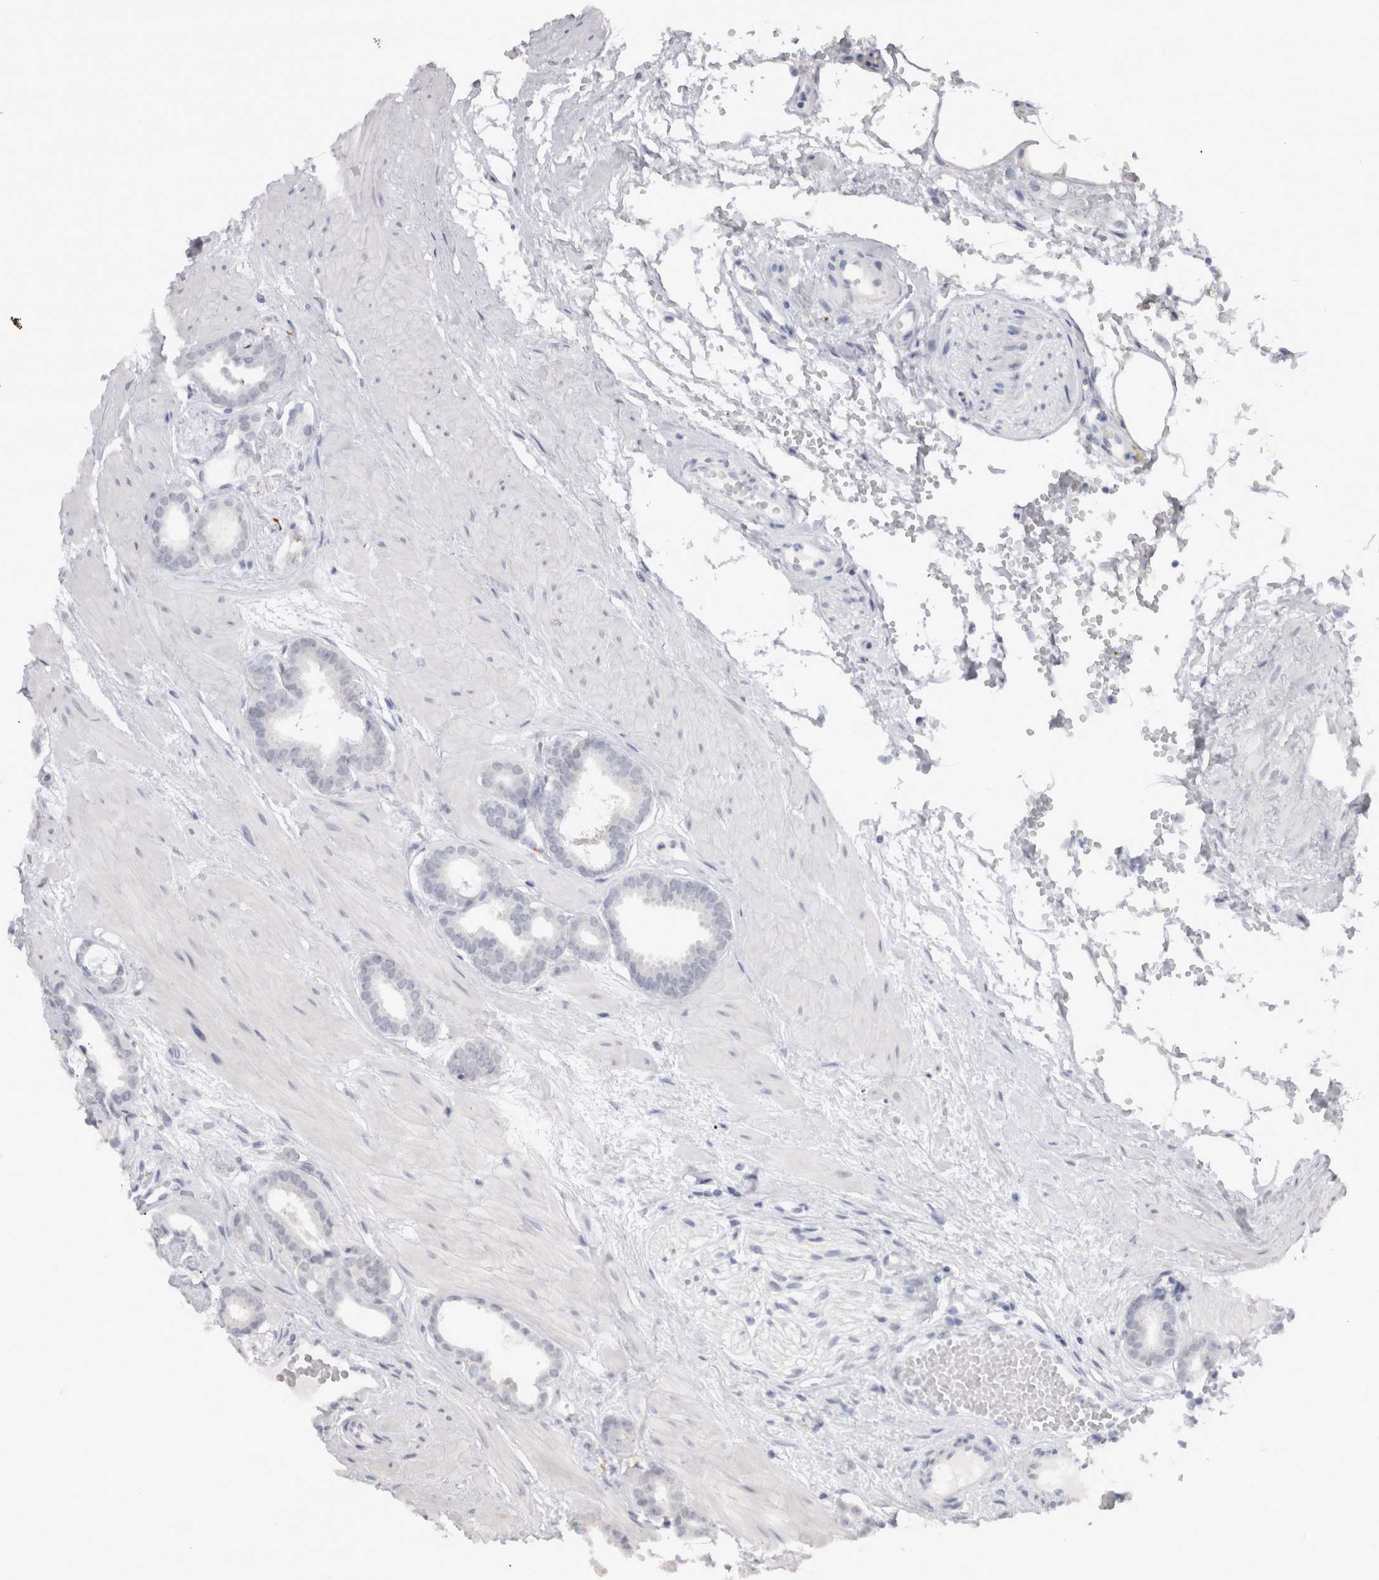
{"staining": {"intensity": "negative", "quantity": "none", "location": "none"}, "tissue": "prostate cancer", "cell_type": "Tumor cells", "image_type": "cancer", "snomed": [{"axis": "morphology", "description": "Adenocarcinoma, Low grade"}, {"axis": "topography", "description": "Prostate"}], "caption": "Immunohistochemistry (IHC) photomicrograph of neoplastic tissue: prostate cancer stained with DAB (3,3'-diaminobenzidine) reveals no significant protein expression in tumor cells.", "gene": "CDH17", "patient": {"sex": "male", "age": 53}}